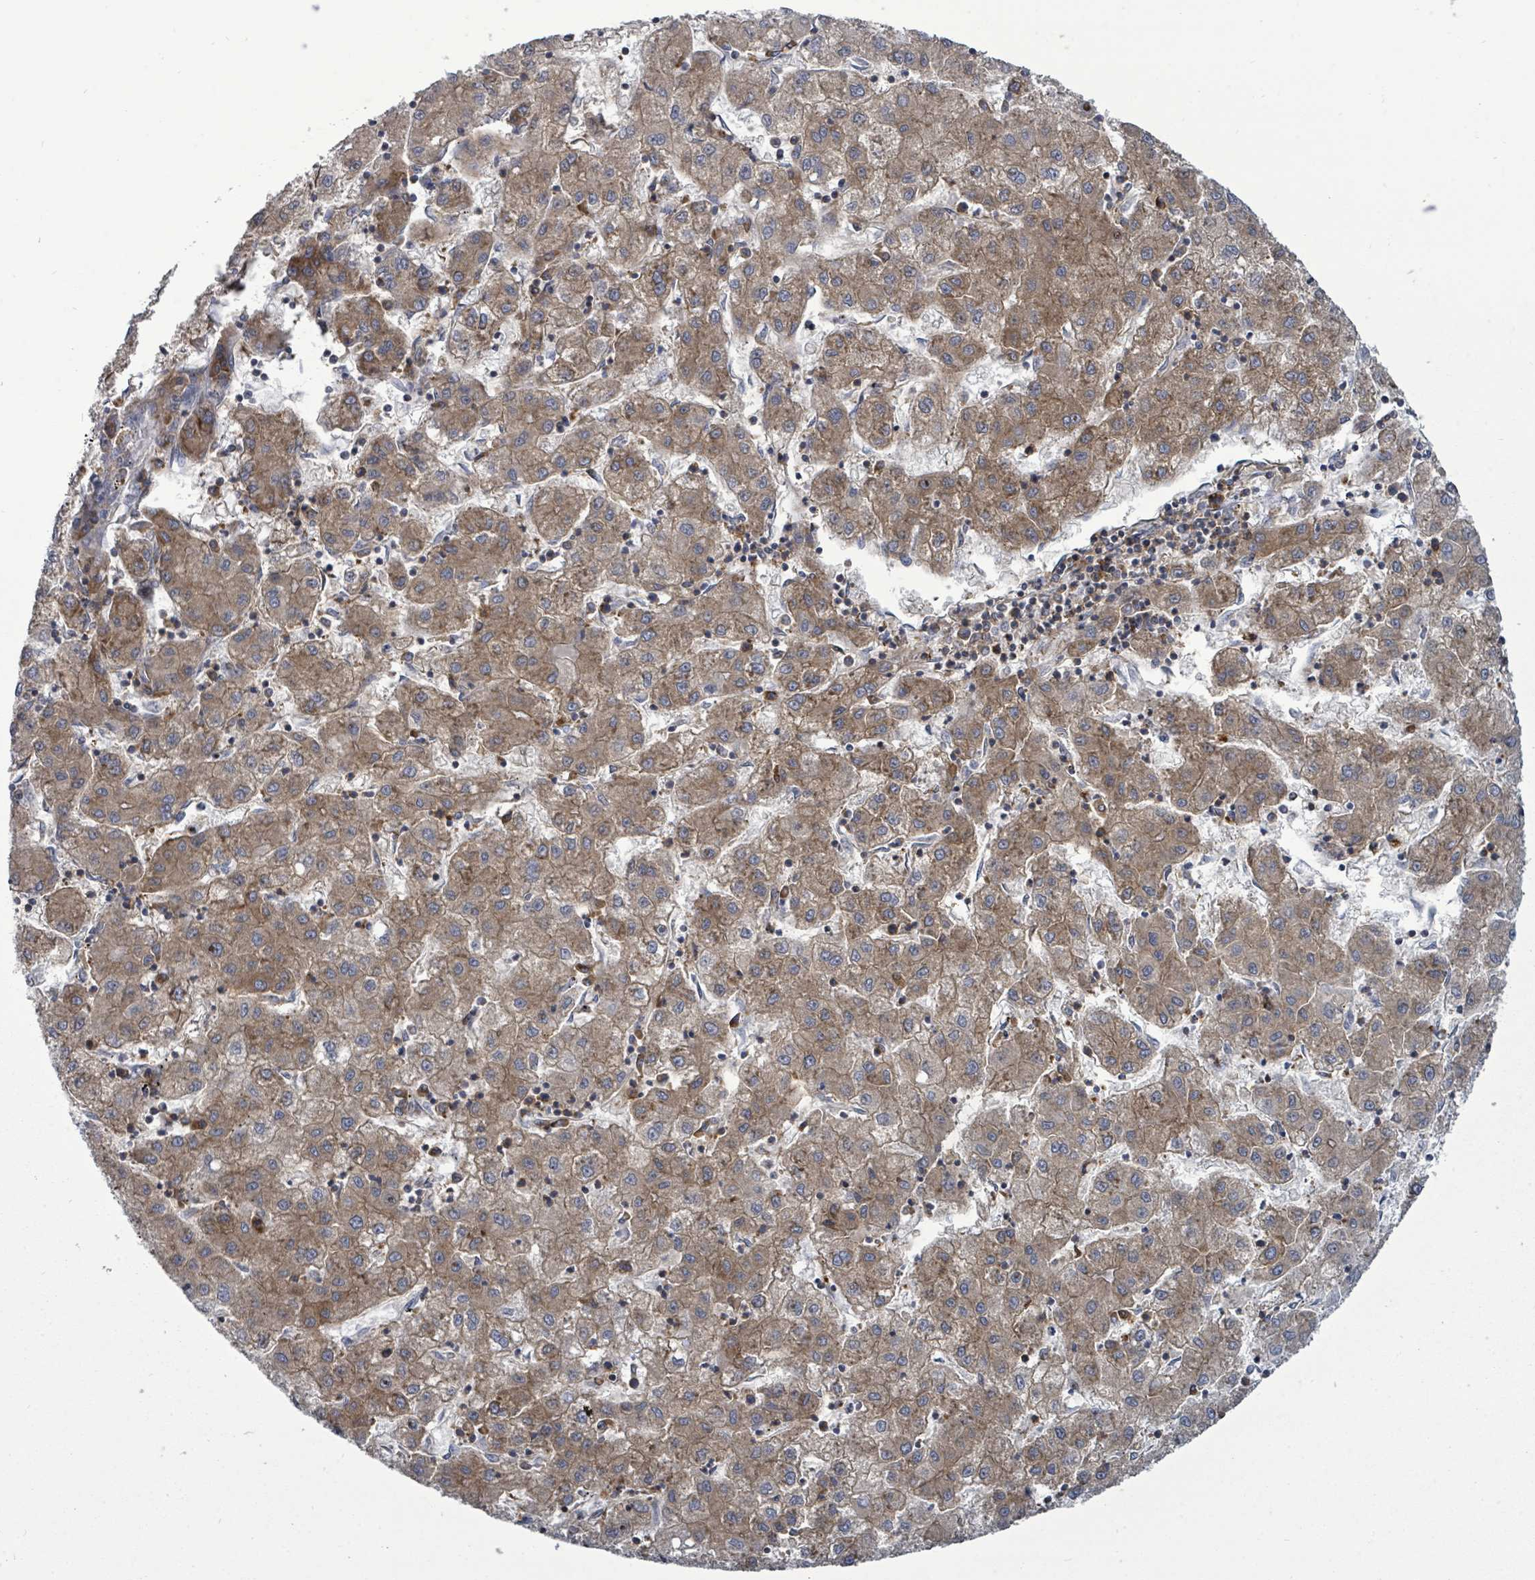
{"staining": {"intensity": "moderate", "quantity": ">75%", "location": "cytoplasmic/membranous"}, "tissue": "liver cancer", "cell_type": "Tumor cells", "image_type": "cancer", "snomed": [{"axis": "morphology", "description": "Carcinoma, Hepatocellular, NOS"}, {"axis": "topography", "description": "Liver"}], "caption": "Protein expression analysis of human liver hepatocellular carcinoma reveals moderate cytoplasmic/membranous staining in about >75% of tumor cells.", "gene": "EIF3C", "patient": {"sex": "male", "age": 72}}